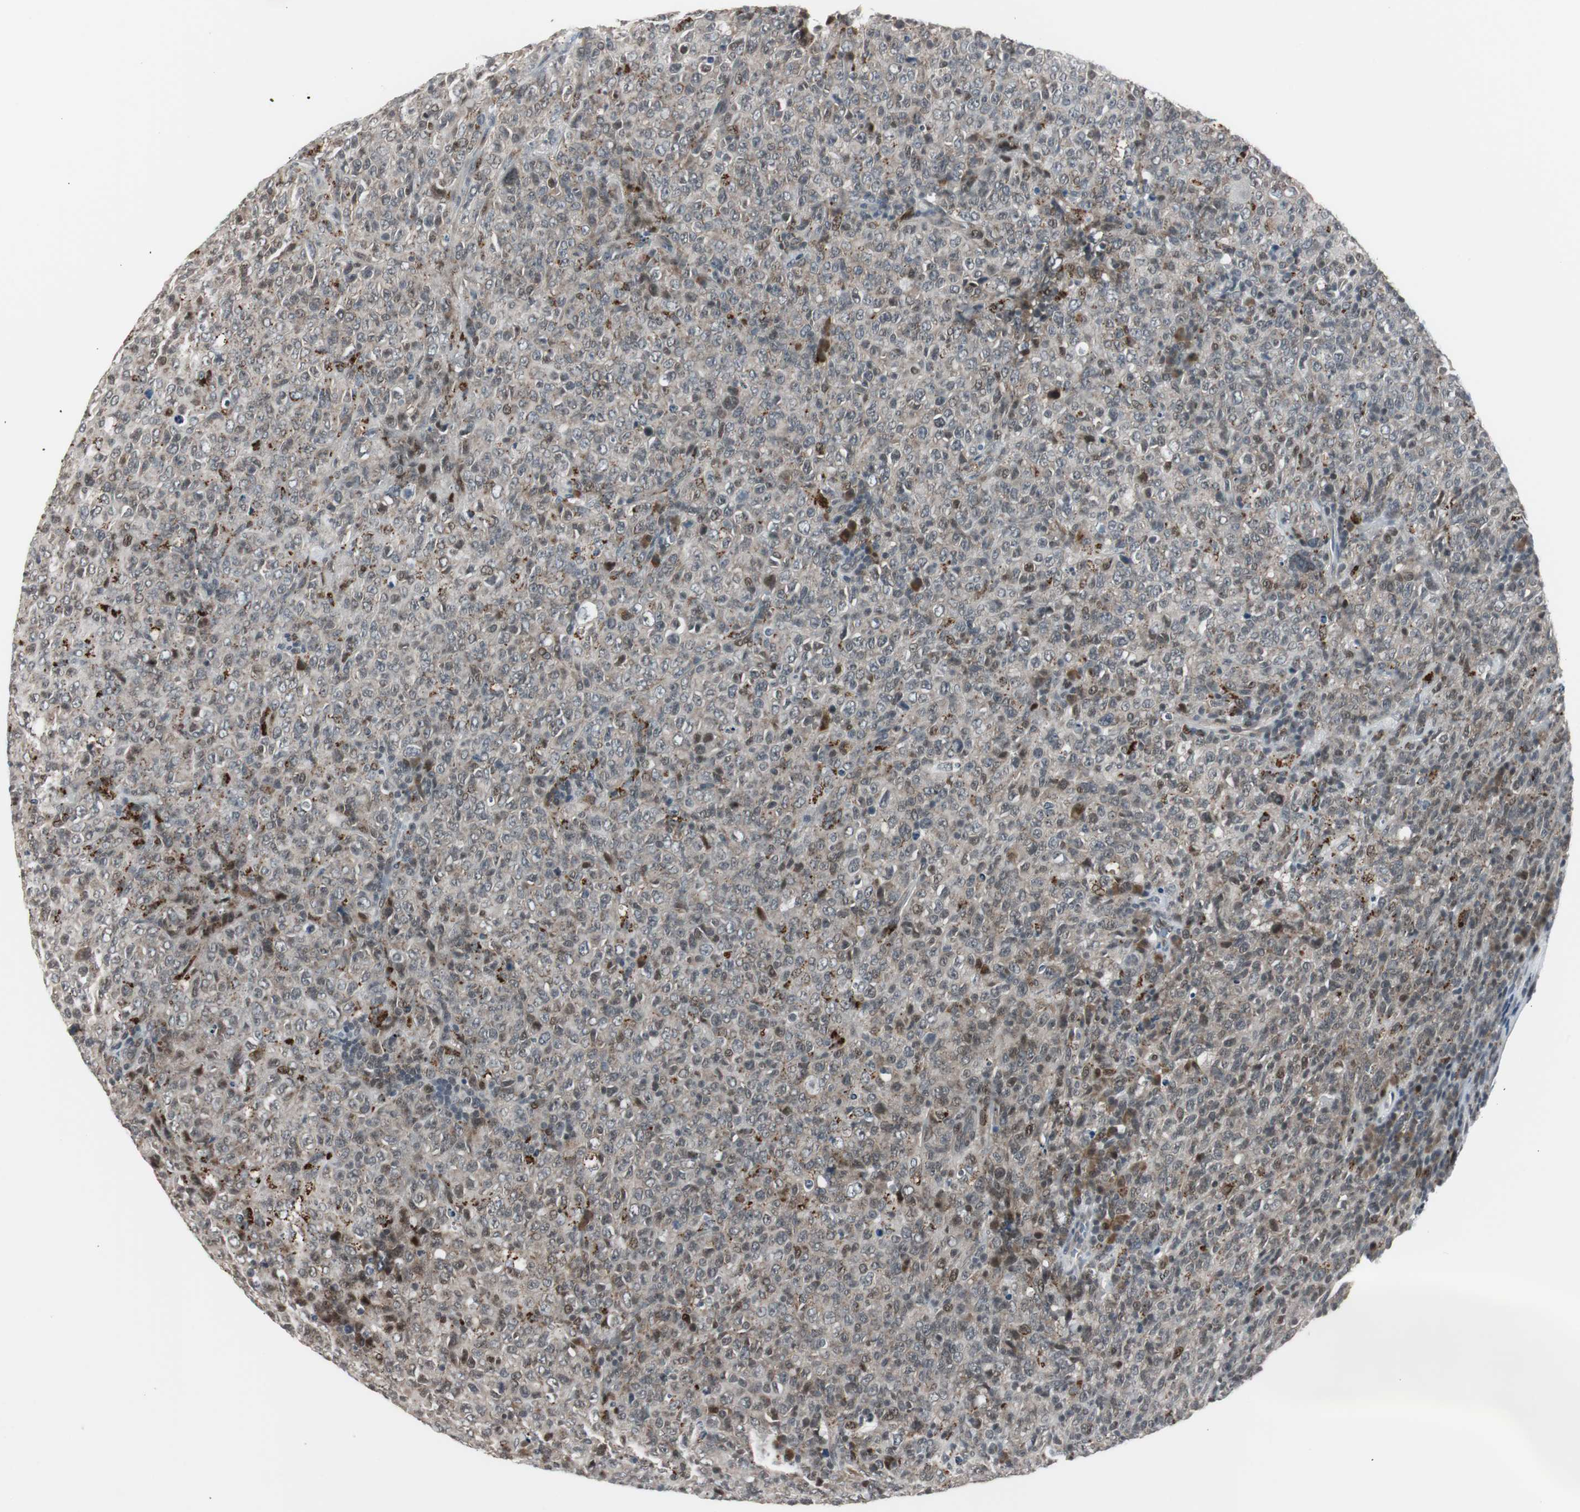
{"staining": {"intensity": "moderate", "quantity": "25%-75%", "location": "cytoplasmic/membranous,nuclear"}, "tissue": "lymphoma", "cell_type": "Tumor cells", "image_type": "cancer", "snomed": [{"axis": "morphology", "description": "Malignant lymphoma, non-Hodgkin's type, High grade"}, {"axis": "topography", "description": "Tonsil"}], "caption": "This image exhibits immunohistochemistry staining of human lymphoma, with medium moderate cytoplasmic/membranous and nuclear staining in approximately 25%-75% of tumor cells.", "gene": "BOLA1", "patient": {"sex": "female", "age": 36}}